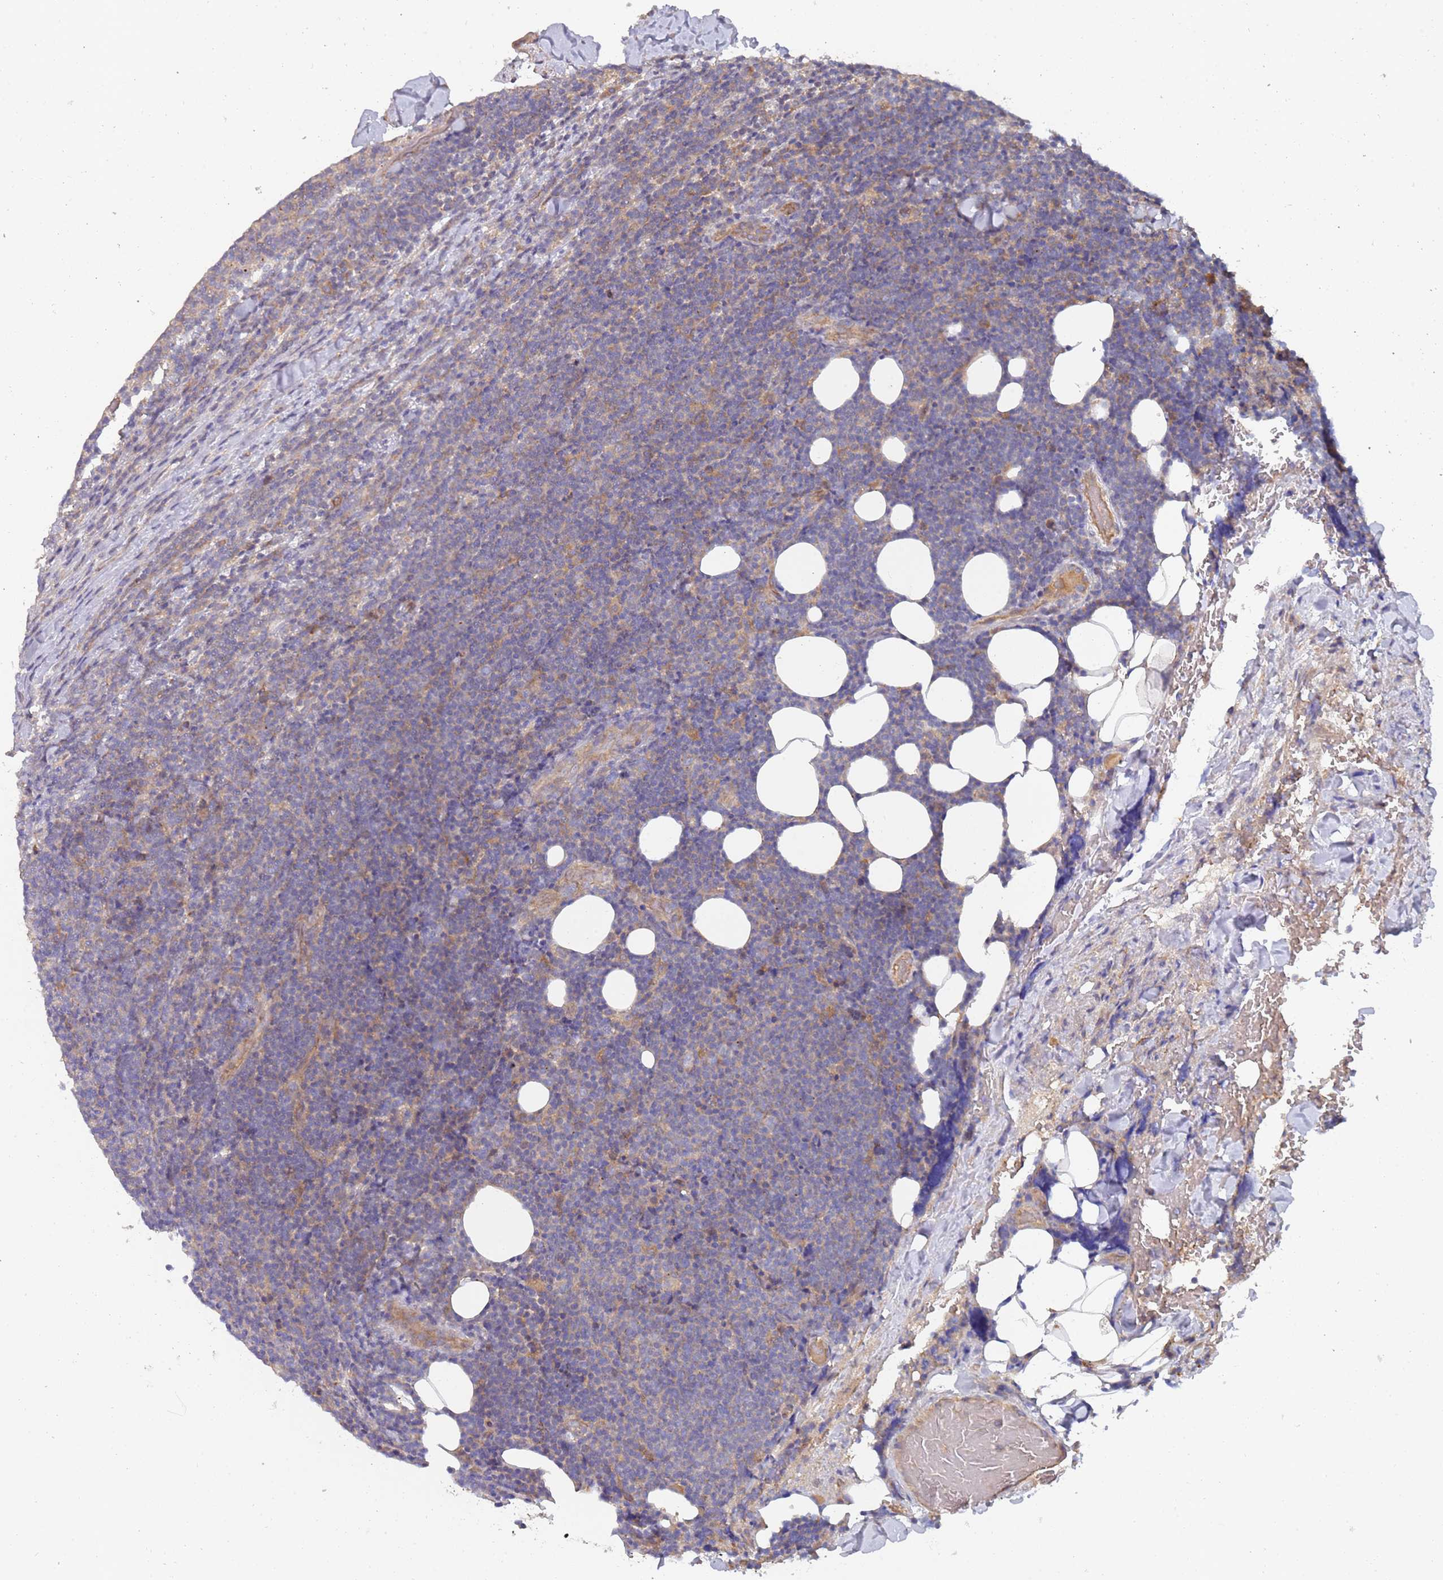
{"staining": {"intensity": "negative", "quantity": "none", "location": "none"}, "tissue": "lymphoma", "cell_type": "Tumor cells", "image_type": "cancer", "snomed": [{"axis": "morphology", "description": "Malignant lymphoma, non-Hodgkin's type, Low grade"}, {"axis": "topography", "description": "Lymph node"}], "caption": "Immunohistochemistry histopathology image of low-grade malignant lymphoma, non-Hodgkin's type stained for a protein (brown), which exhibits no expression in tumor cells. The staining was performed using DAB (3,3'-diaminobenzidine) to visualize the protein expression in brown, while the nuclei were stained in blue with hematoxylin (Magnification: 20x).", "gene": "ABCB6", "patient": {"sex": "male", "age": 66}}